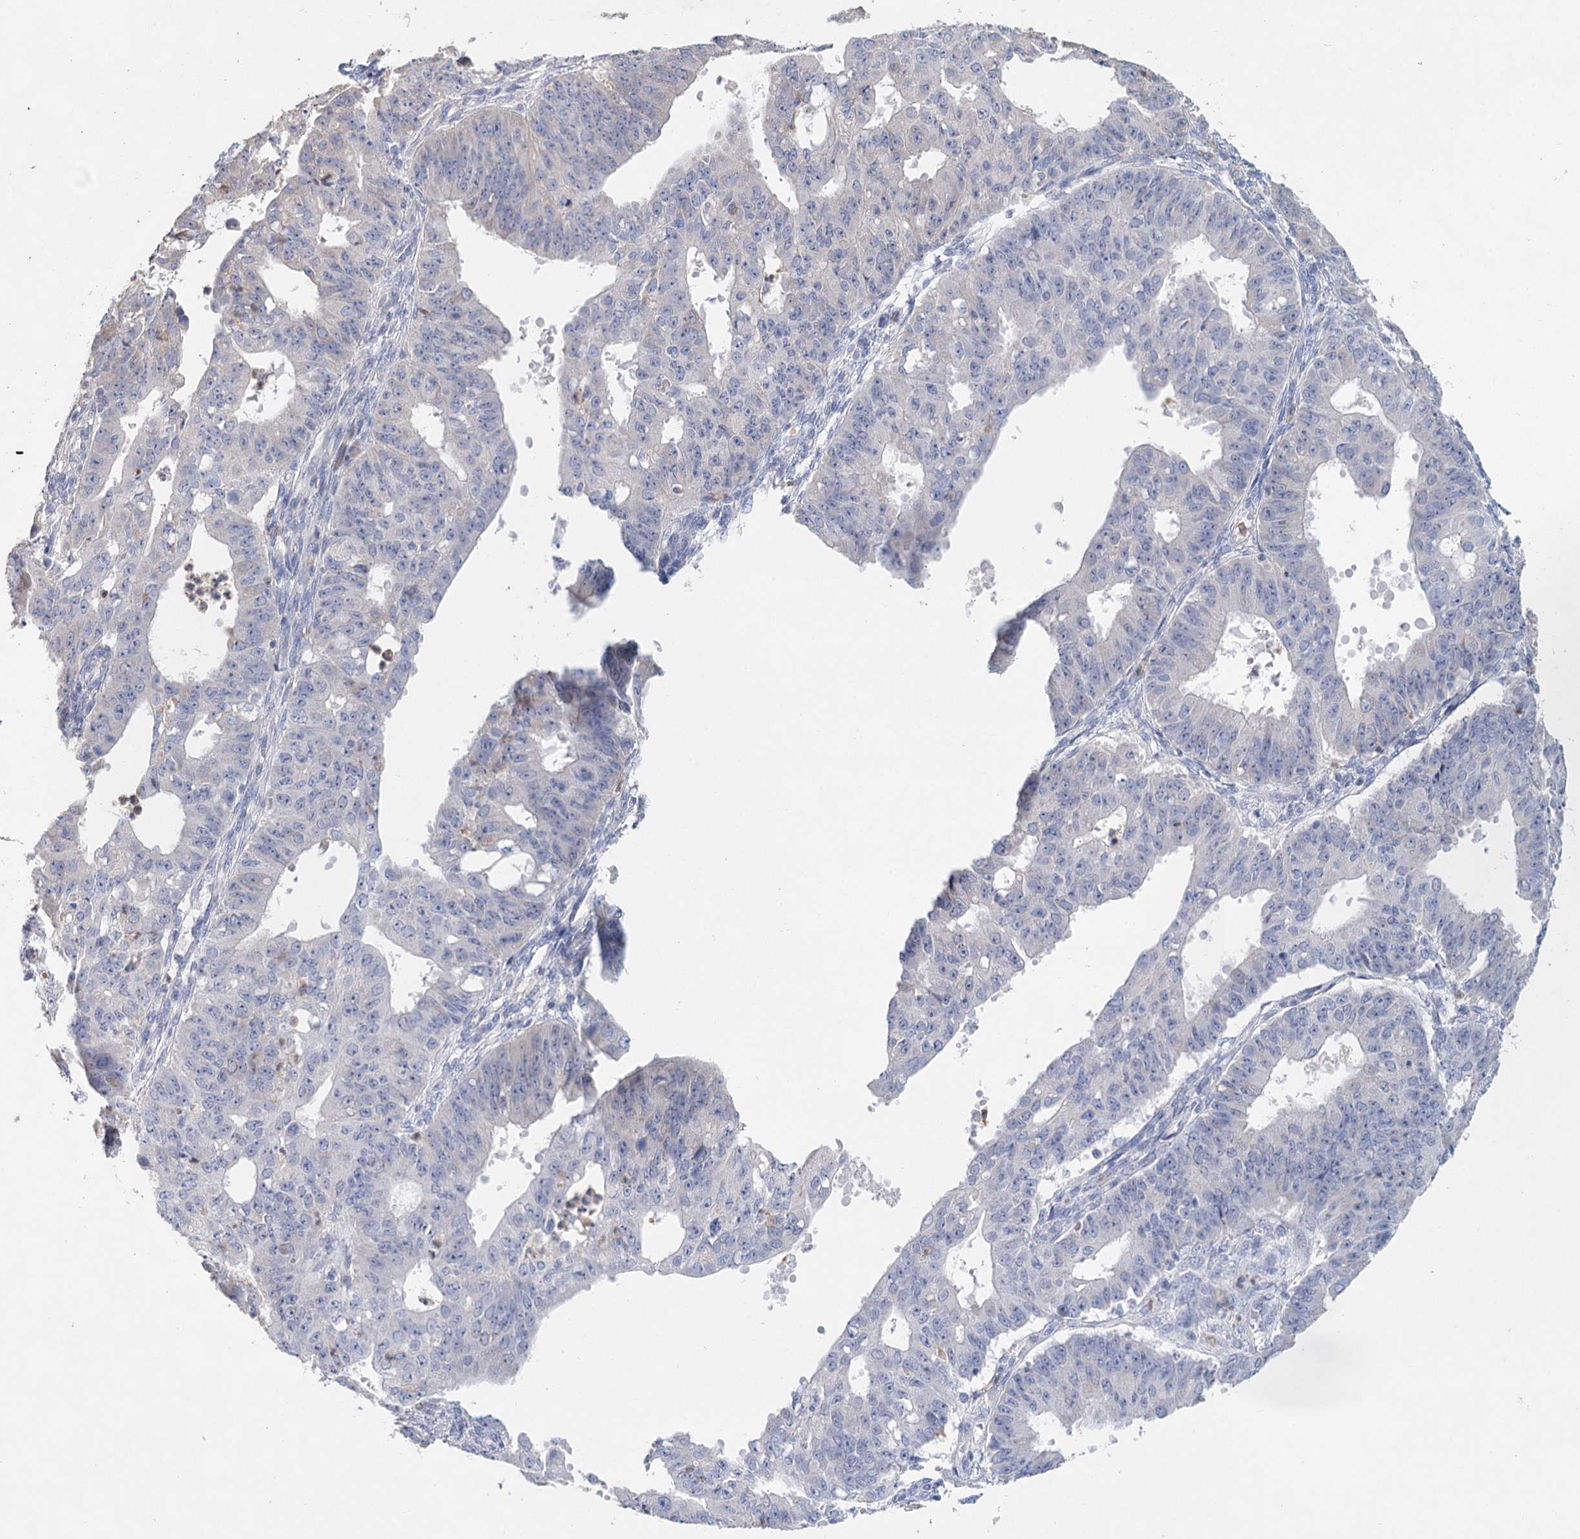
{"staining": {"intensity": "negative", "quantity": "none", "location": "none"}, "tissue": "ovarian cancer", "cell_type": "Tumor cells", "image_type": "cancer", "snomed": [{"axis": "morphology", "description": "Carcinoma, endometroid"}, {"axis": "topography", "description": "Appendix"}, {"axis": "topography", "description": "Ovary"}], "caption": "The photomicrograph reveals no significant positivity in tumor cells of ovarian cancer (endometroid carcinoma).", "gene": "MYL6B", "patient": {"sex": "female", "age": 42}}